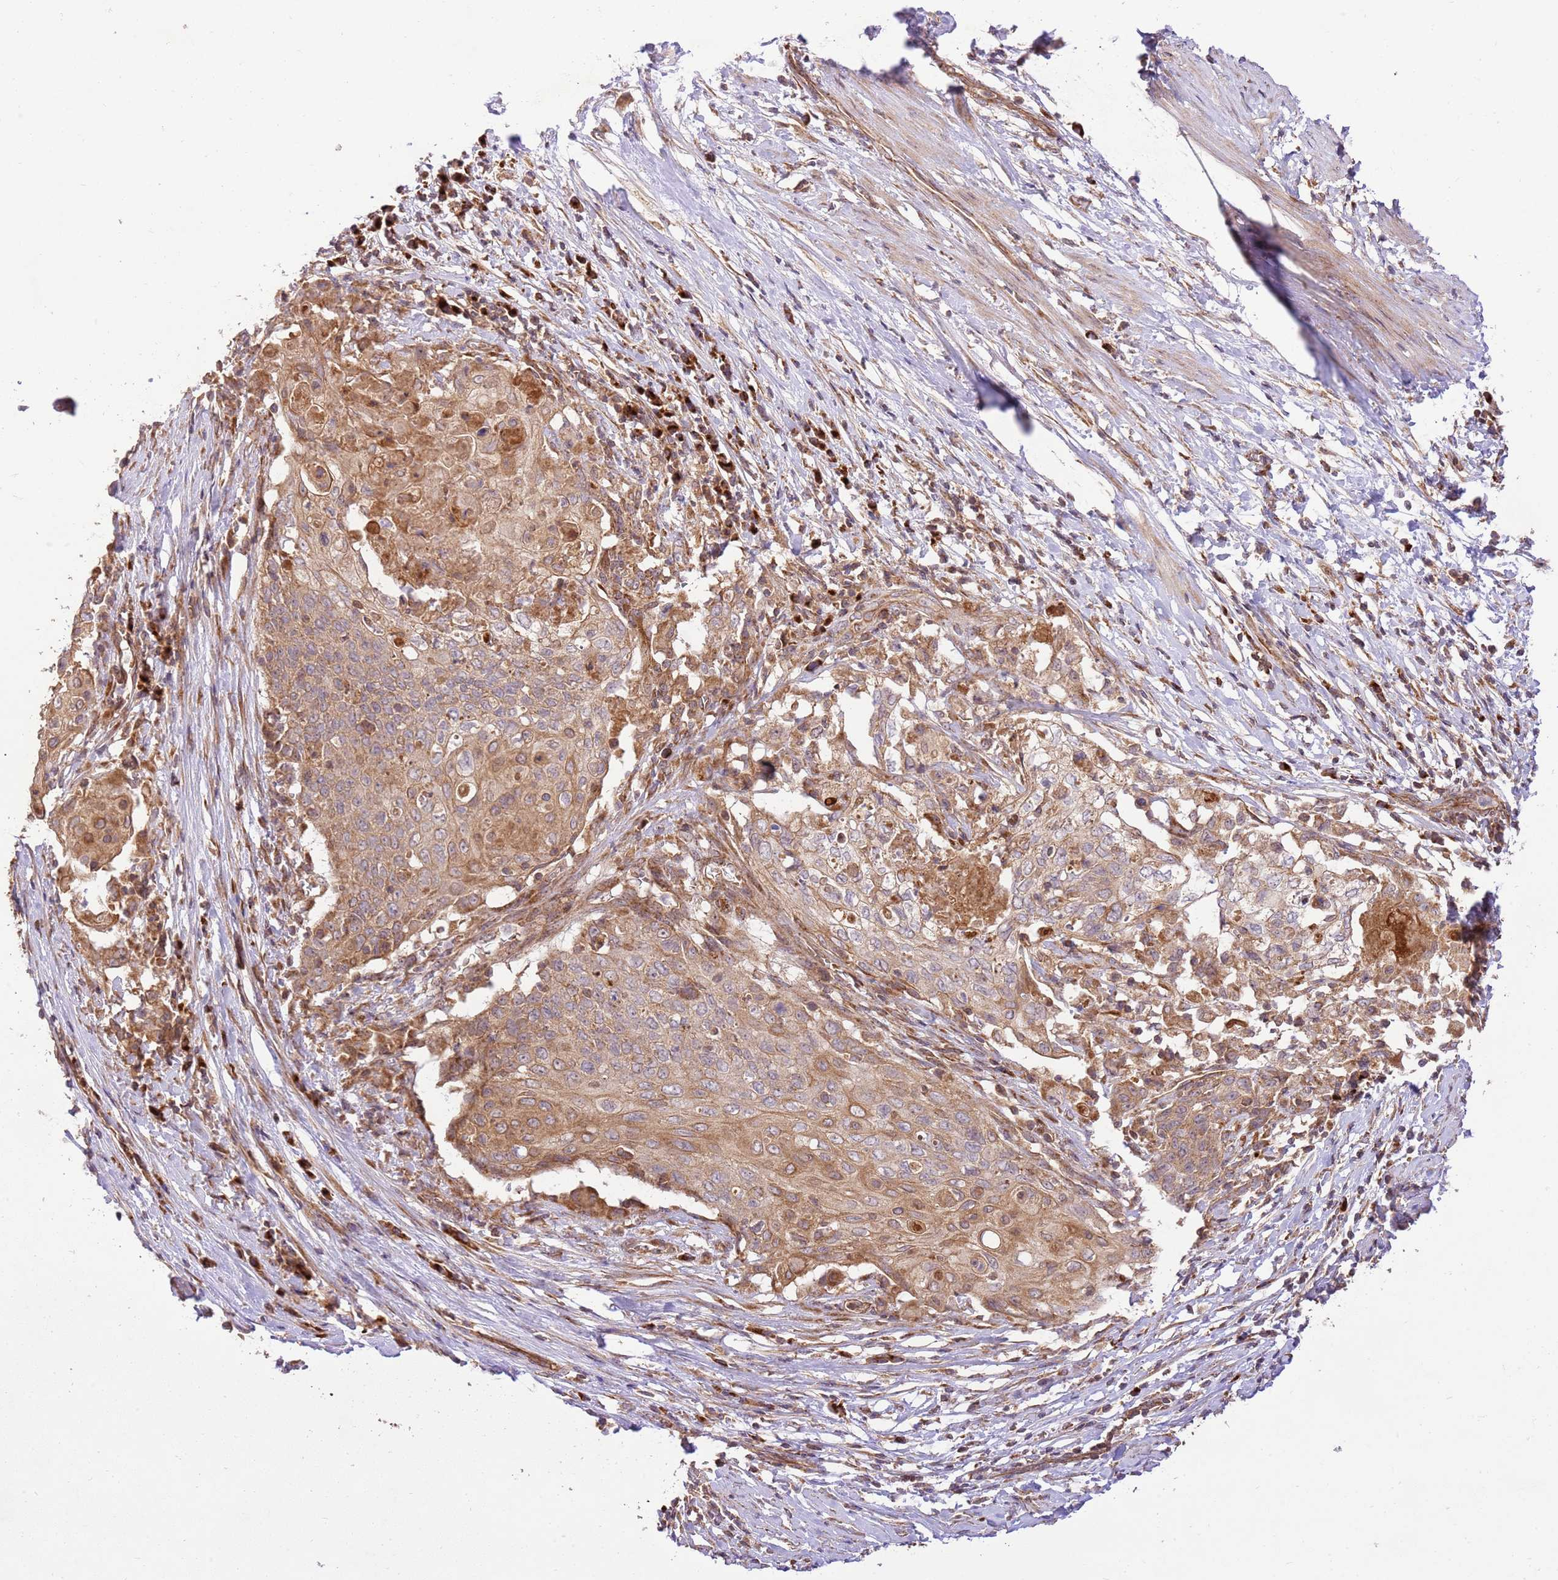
{"staining": {"intensity": "moderate", "quantity": ">75%", "location": "cytoplasmic/membranous"}, "tissue": "cervical cancer", "cell_type": "Tumor cells", "image_type": "cancer", "snomed": [{"axis": "morphology", "description": "Squamous cell carcinoma, NOS"}, {"axis": "topography", "description": "Cervix"}], "caption": "Cervical squamous cell carcinoma stained for a protein (brown) displays moderate cytoplasmic/membranous positive positivity in about >75% of tumor cells.", "gene": "SPATA2L", "patient": {"sex": "female", "age": 39}}